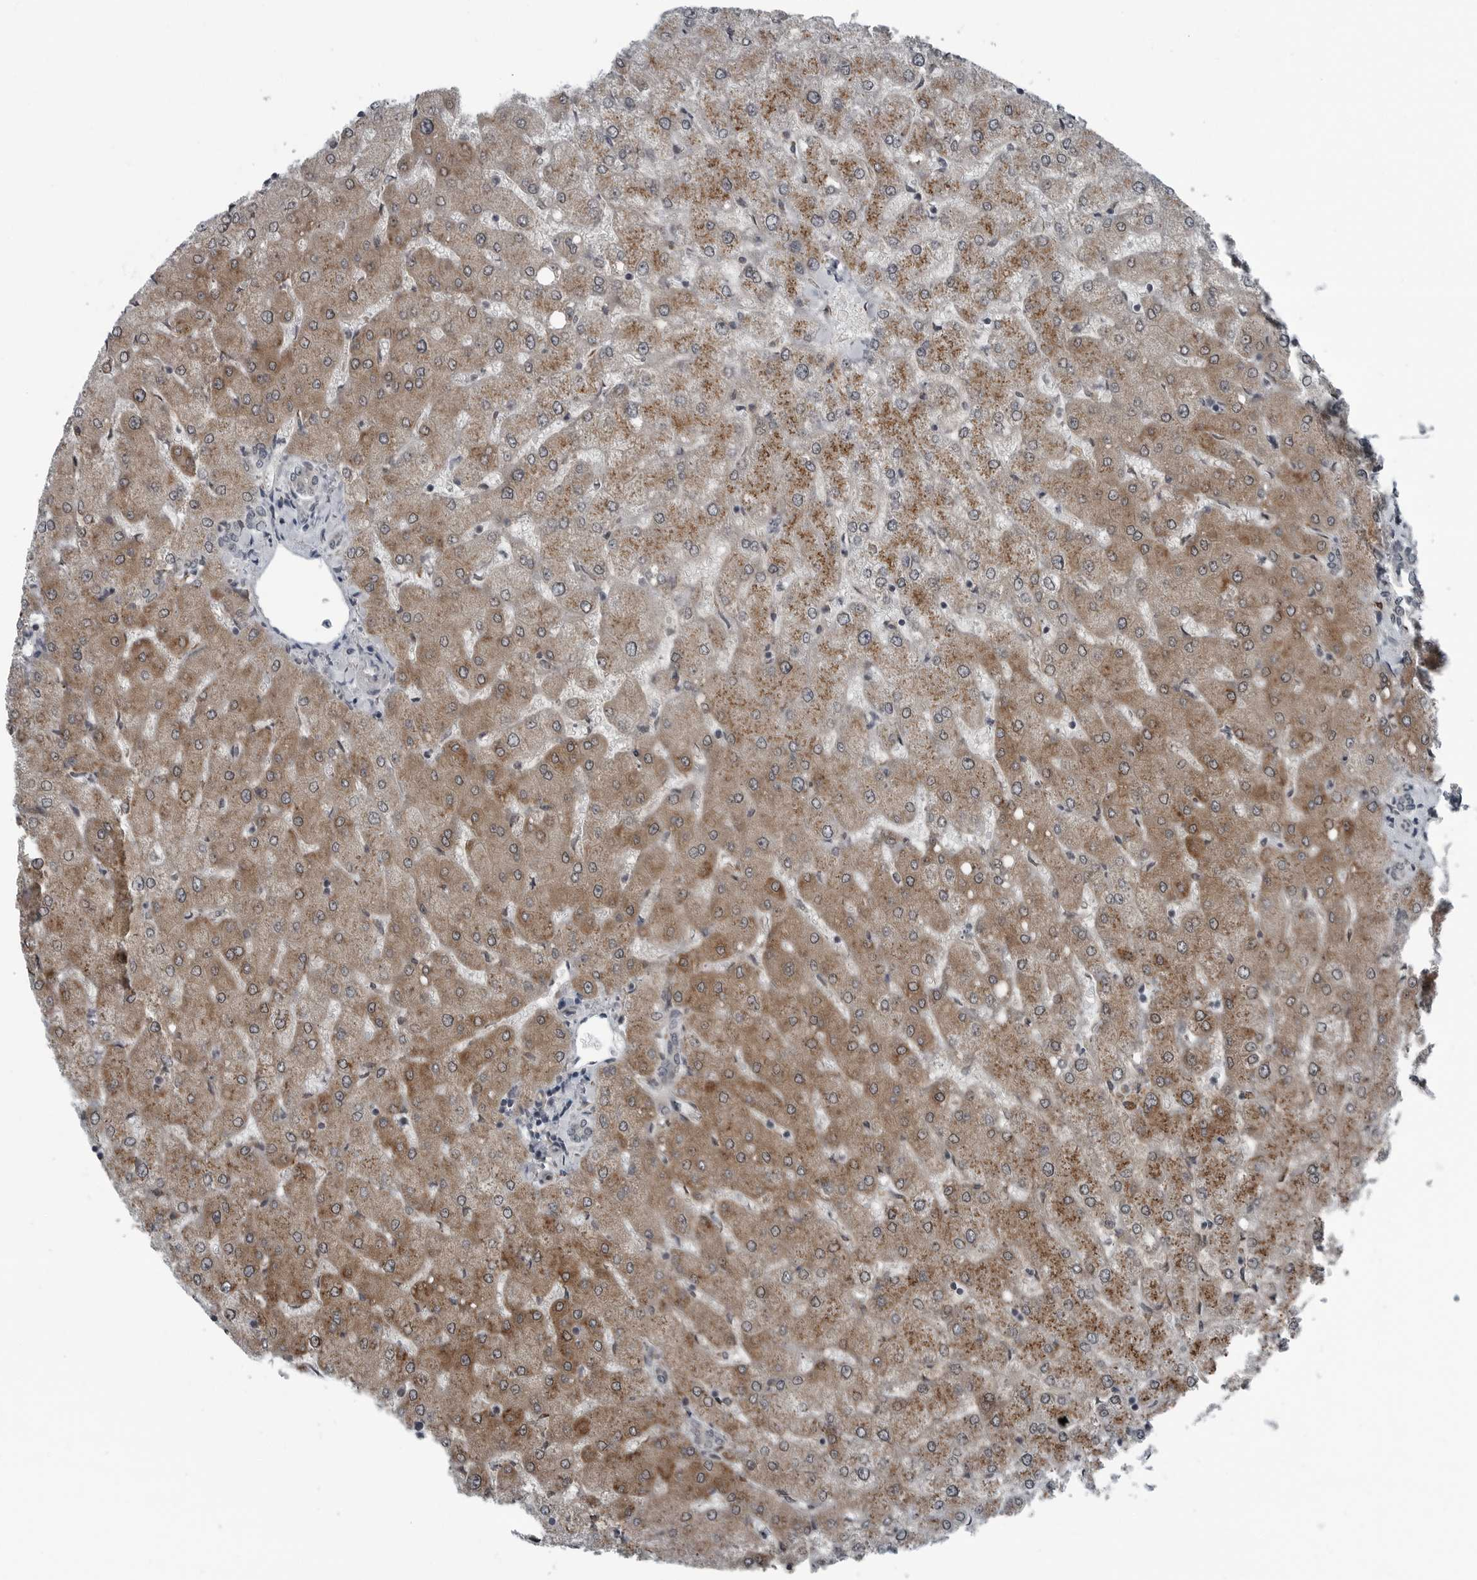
{"staining": {"intensity": "weak", "quantity": "<25%", "location": "cytoplasmic/membranous"}, "tissue": "liver", "cell_type": "Cholangiocytes", "image_type": "normal", "snomed": [{"axis": "morphology", "description": "Normal tissue, NOS"}, {"axis": "topography", "description": "Liver"}], "caption": "Image shows no protein staining in cholangiocytes of benign liver.", "gene": "CEP85", "patient": {"sex": "female", "age": 54}}